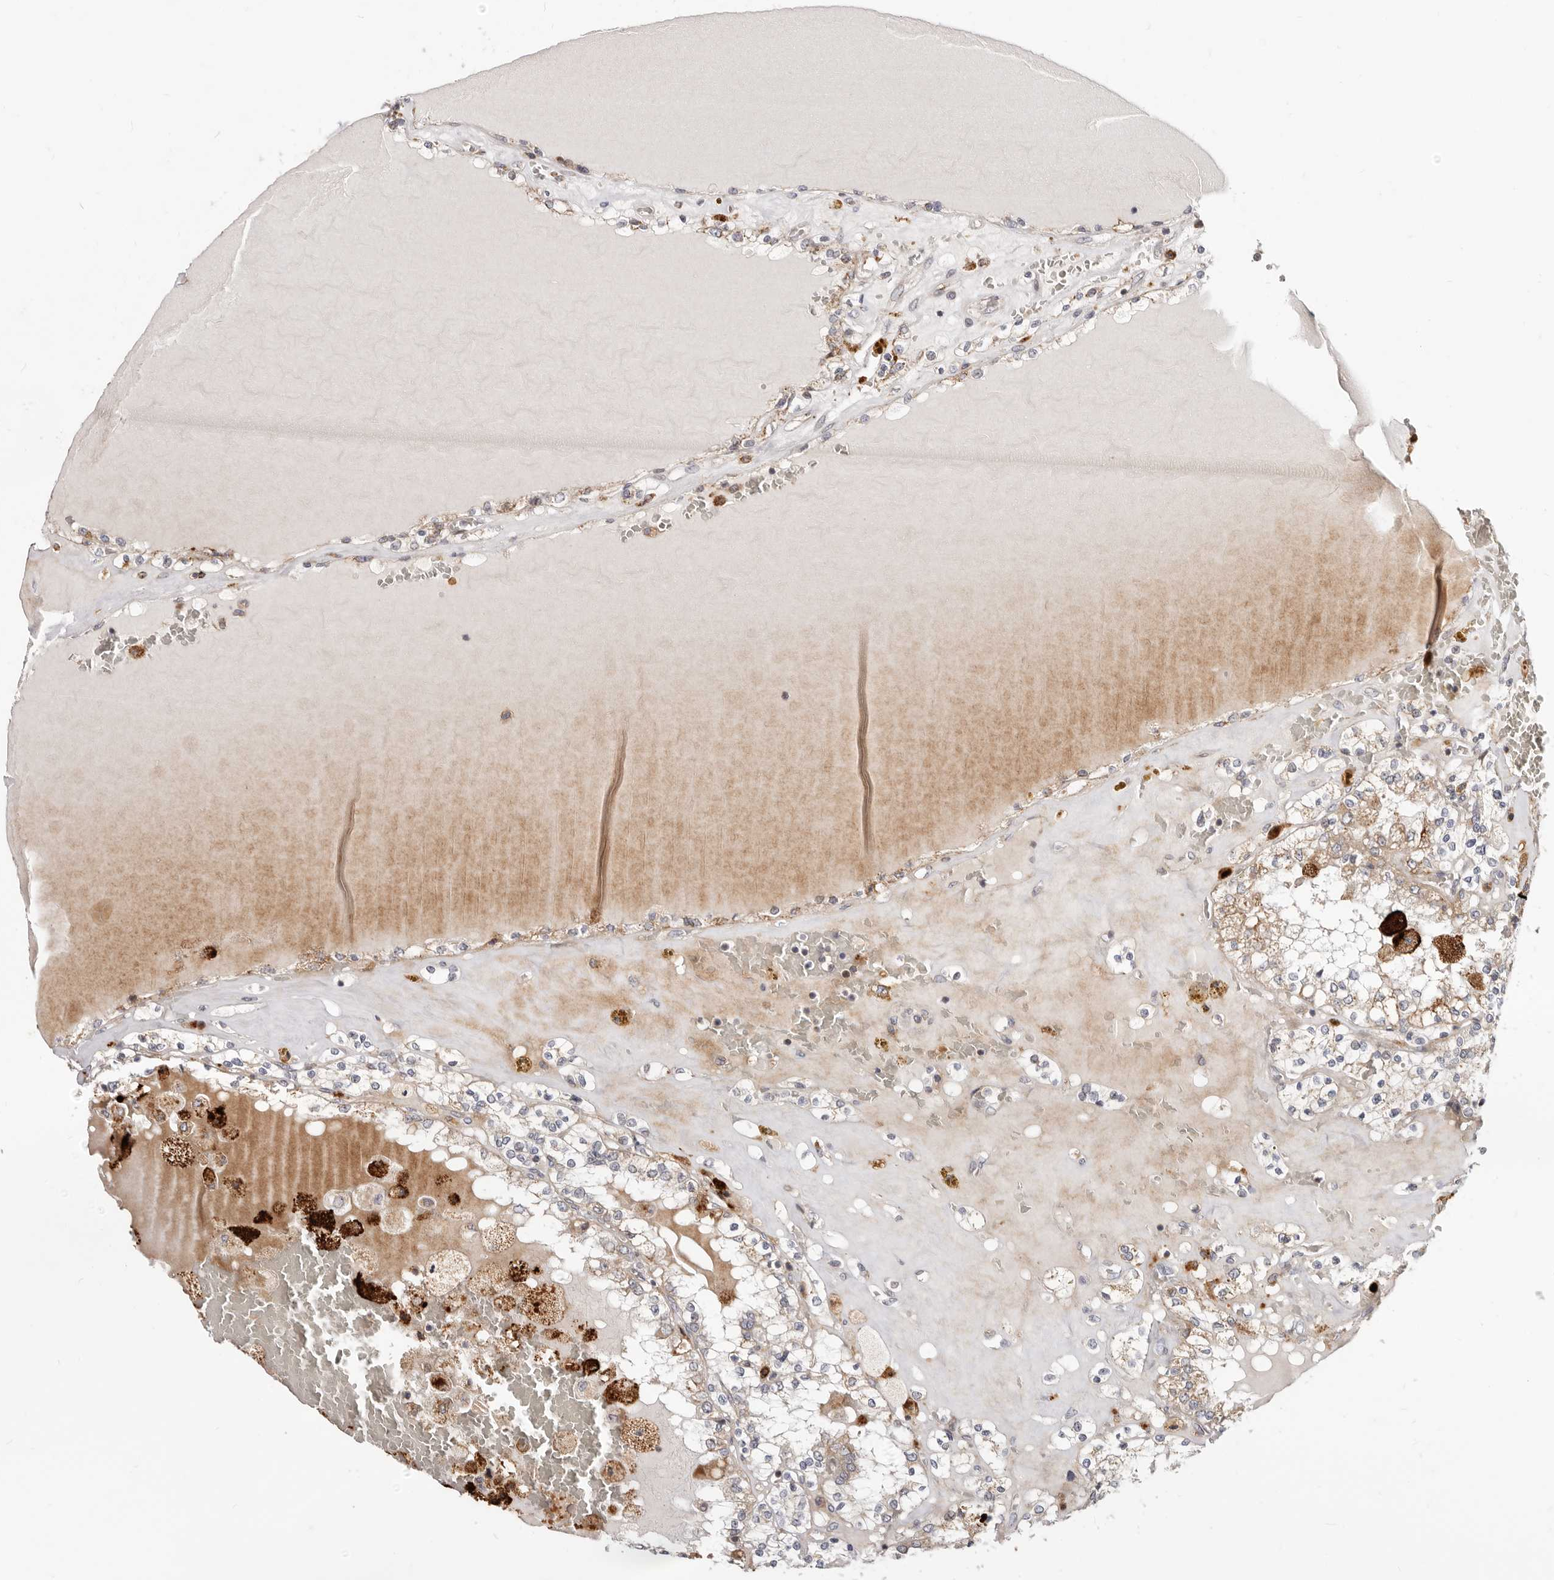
{"staining": {"intensity": "weak", "quantity": ">75%", "location": "cytoplasmic/membranous"}, "tissue": "renal cancer", "cell_type": "Tumor cells", "image_type": "cancer", "snomed": [{"axis": "morphology", "description": "Adenocarcinoma, NOS"}, {"axis": "topography", "description": "Kidney"}], "caption": "An immunohistochemistry histopathology image of tumor tissue is shown. Protein staining in brown shows weak cytoplasmic/membranous positivity in renal cancer (adenocarcinoma) within tumor cells.", "gene": "TOR3A", "patient": {"sex": "female", "age": 56}}